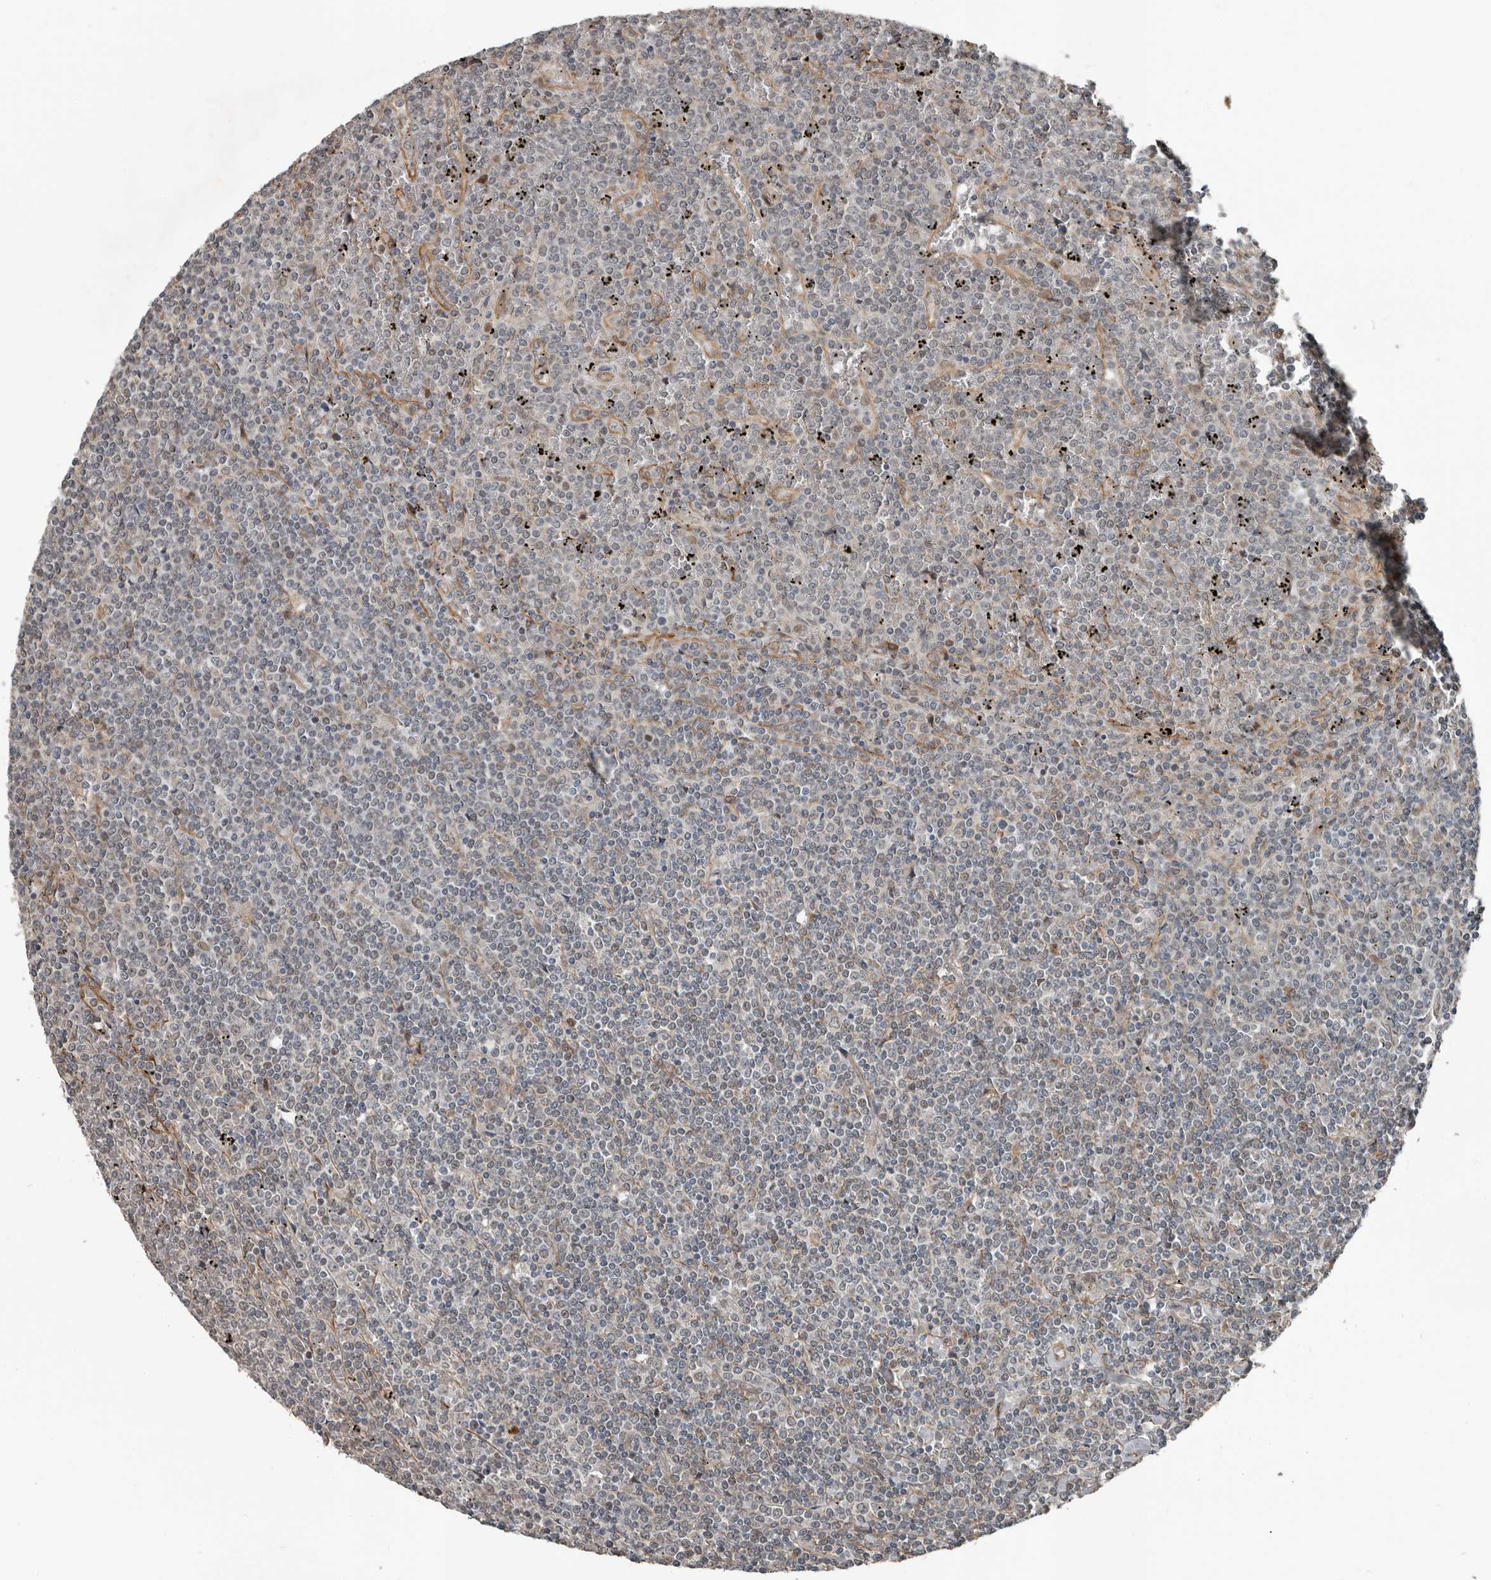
{"staining": {"intensity": "negative", "quantity": "none", "location": "none"}, "tissue": "lymphoma", "cell_type": "Tumor cells", "image_type": "cancer", "snomed": [{"axis": "morphology", "description": "Malignant lymphoma, non-Hodgkin's type, Low grade"}, {"axis": "topography", "description": "Spleen"}], "caption": "A histopathology image of low-grade malignant lymphoma, non-Hodgkin's type stained for a protein displays no brown staining in tumor cells.", "gene": "YOD1", "patient": {"sex": "female", "age": 19}}